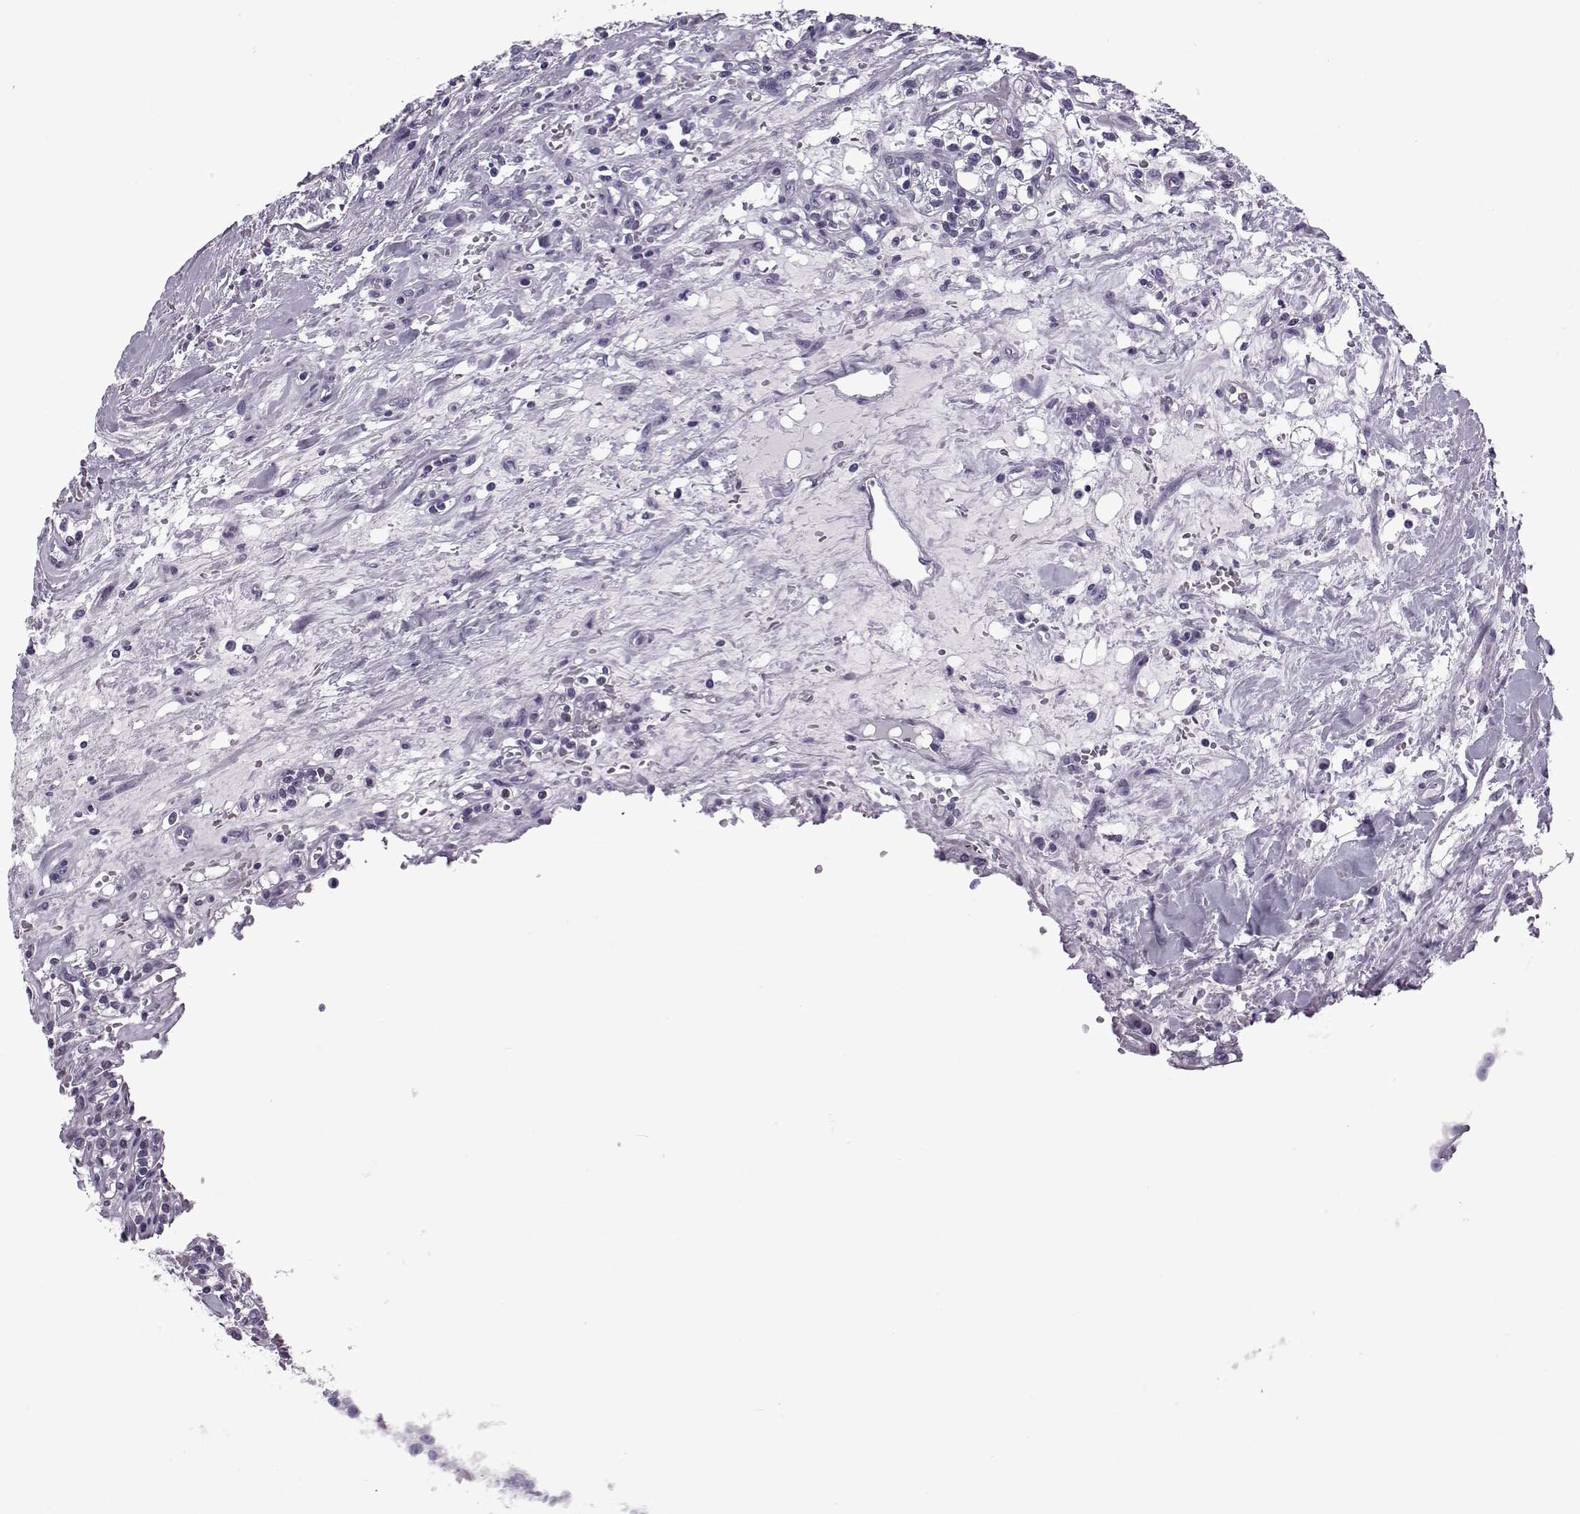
{"staining": {"intensity": "negative", "quantity": "none", "location": "none"}, "tissue": "renal cancer", "cell_type": "Tumor cells", "image_type": "cancer", "snomed": [{"axis": "morphology", "description": "Adenocarcinoma, NOS"}, {"axis": "topography", "description": "Kidney"}], "caption": "IHC histopathology image of human renal cancer stained for a protein (brown), which exhibits no positivity in tumor cells. (DAB (3,3'-diaminobenzidine) IHC visualized using brightfield microscopy, high magnification).", "gene": "OIP5", "patient": {"sex": "male", "age": 36}}